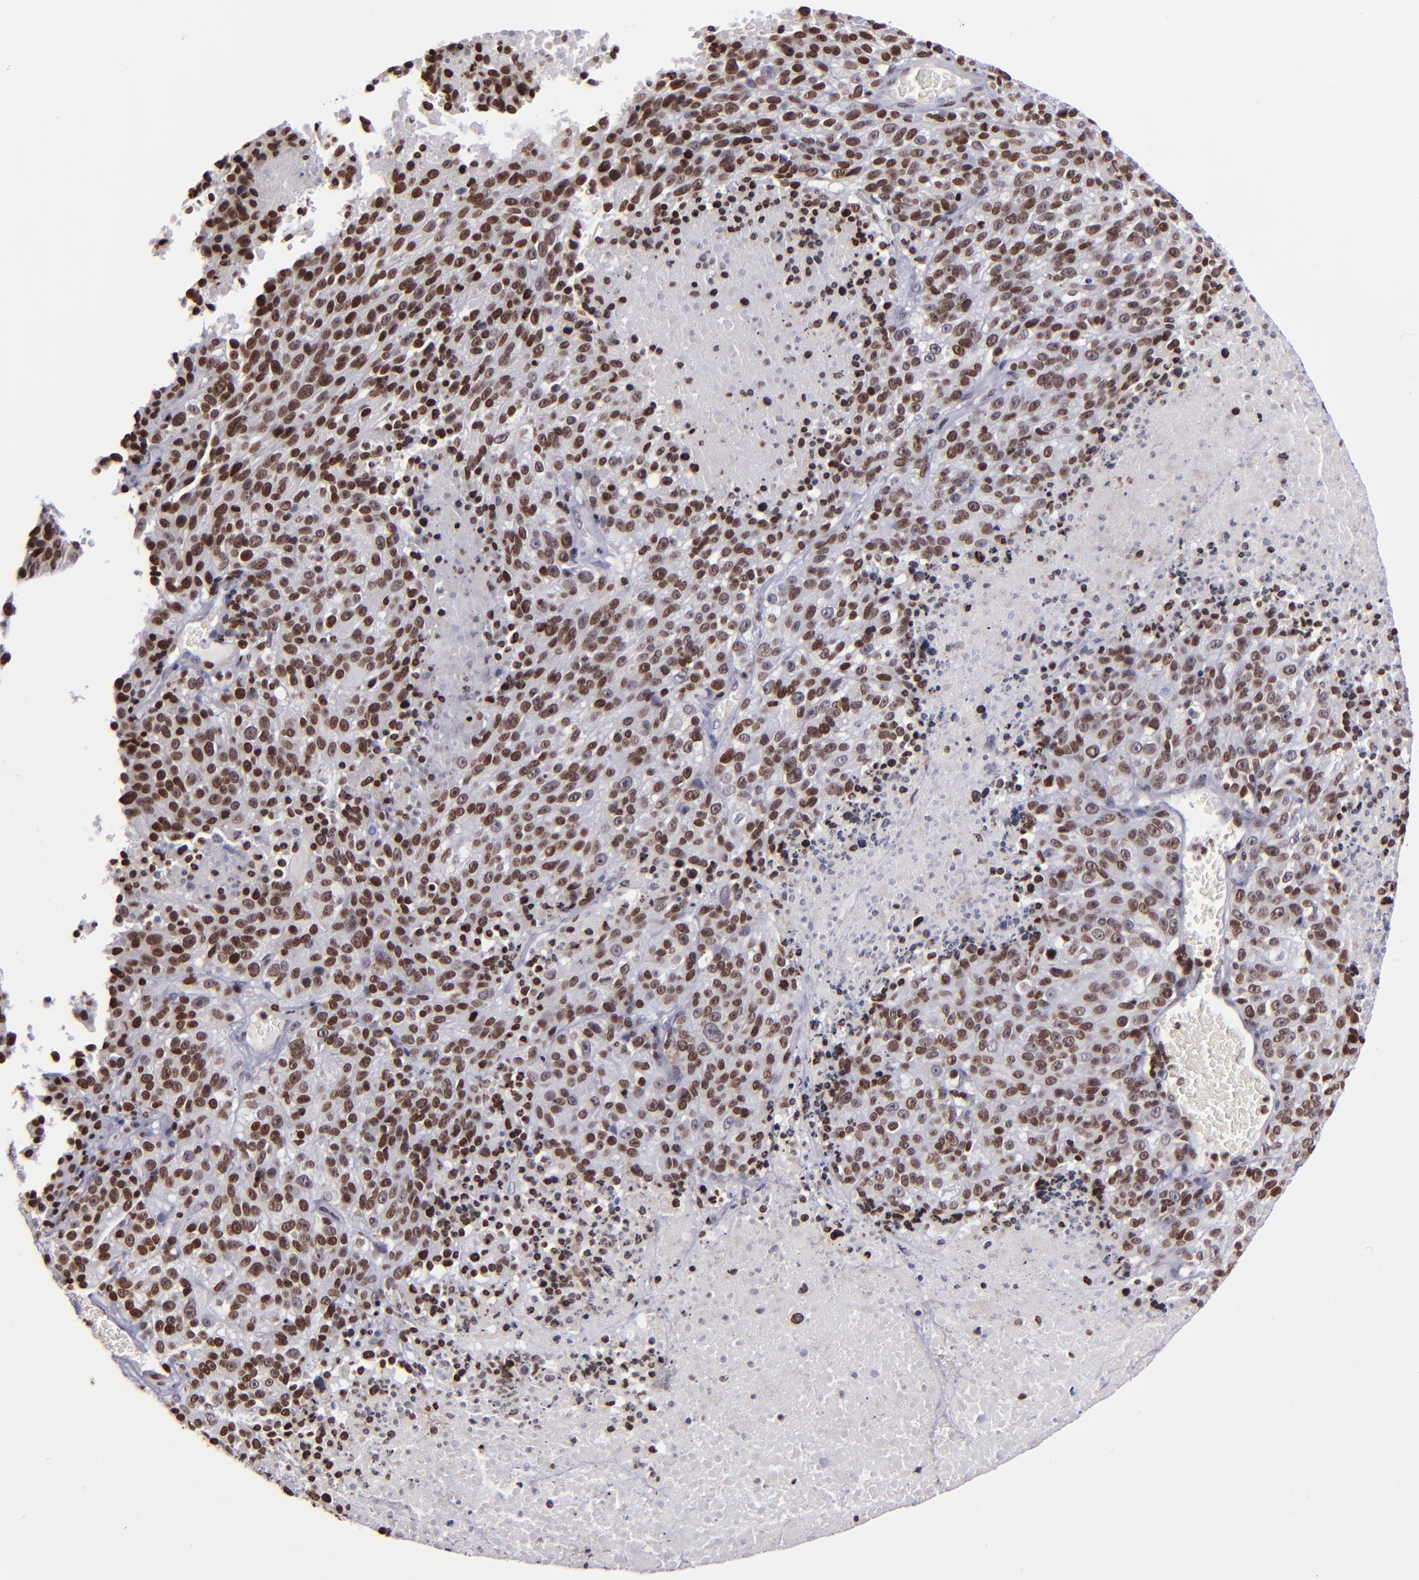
{"staining": {"intensity": "strong", "quantity": ">75%", "location": "nuclear"}, "tissue": "melanoma", "cell_type": "Tumor cells", "image_type": "cancer", "snomed": [{"axis": "morphology", "description": "Malignant melanoma, Metastatic site"}, {"axis": "topography", "description": "Cerebral cortex"}], "caption": "Protein staining shows strong nuclear staining in approximately >75% of tumor cells in melanoma.", "gene": "CDKL5", "patient": {"sex": "female", "age": 52}}